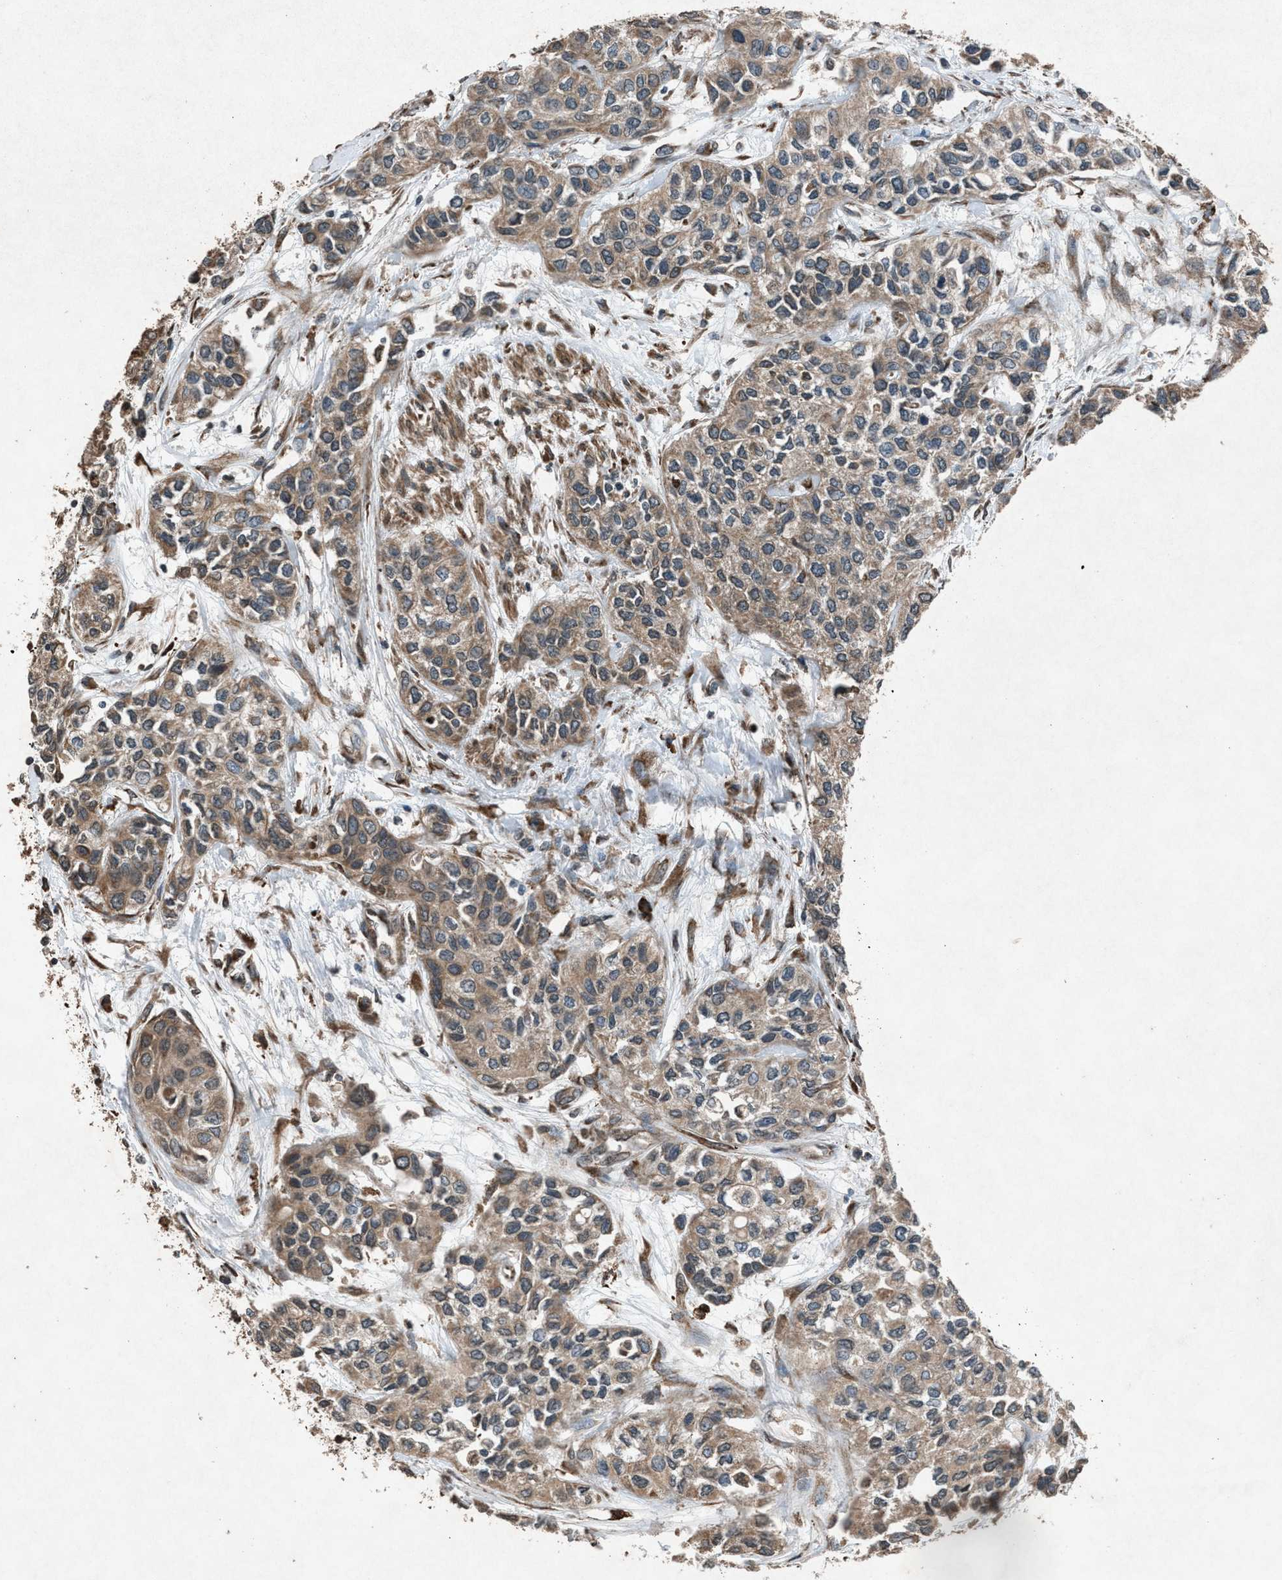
{"staining": {"intensity": "weak", "quantity": ">75%", "location": "cytoplasmic/membranous"}, "tissue": "urothelial cancer", "cell_type": "Tumor cells", "image_type": "cancer", "snomed": [{"axis": "morphology", "description": "Urothelial carcinoma, High grade"}, {"axis": "topography", "description": "Urinary bladder"}], "caption": "Protein analysis of urothelial cancer tissue shows weak cytoplasmic/membranous positivity in about >75% of tumor cells.", "gene": "CALR", "patient": {"sex": "female", "age": 56}}